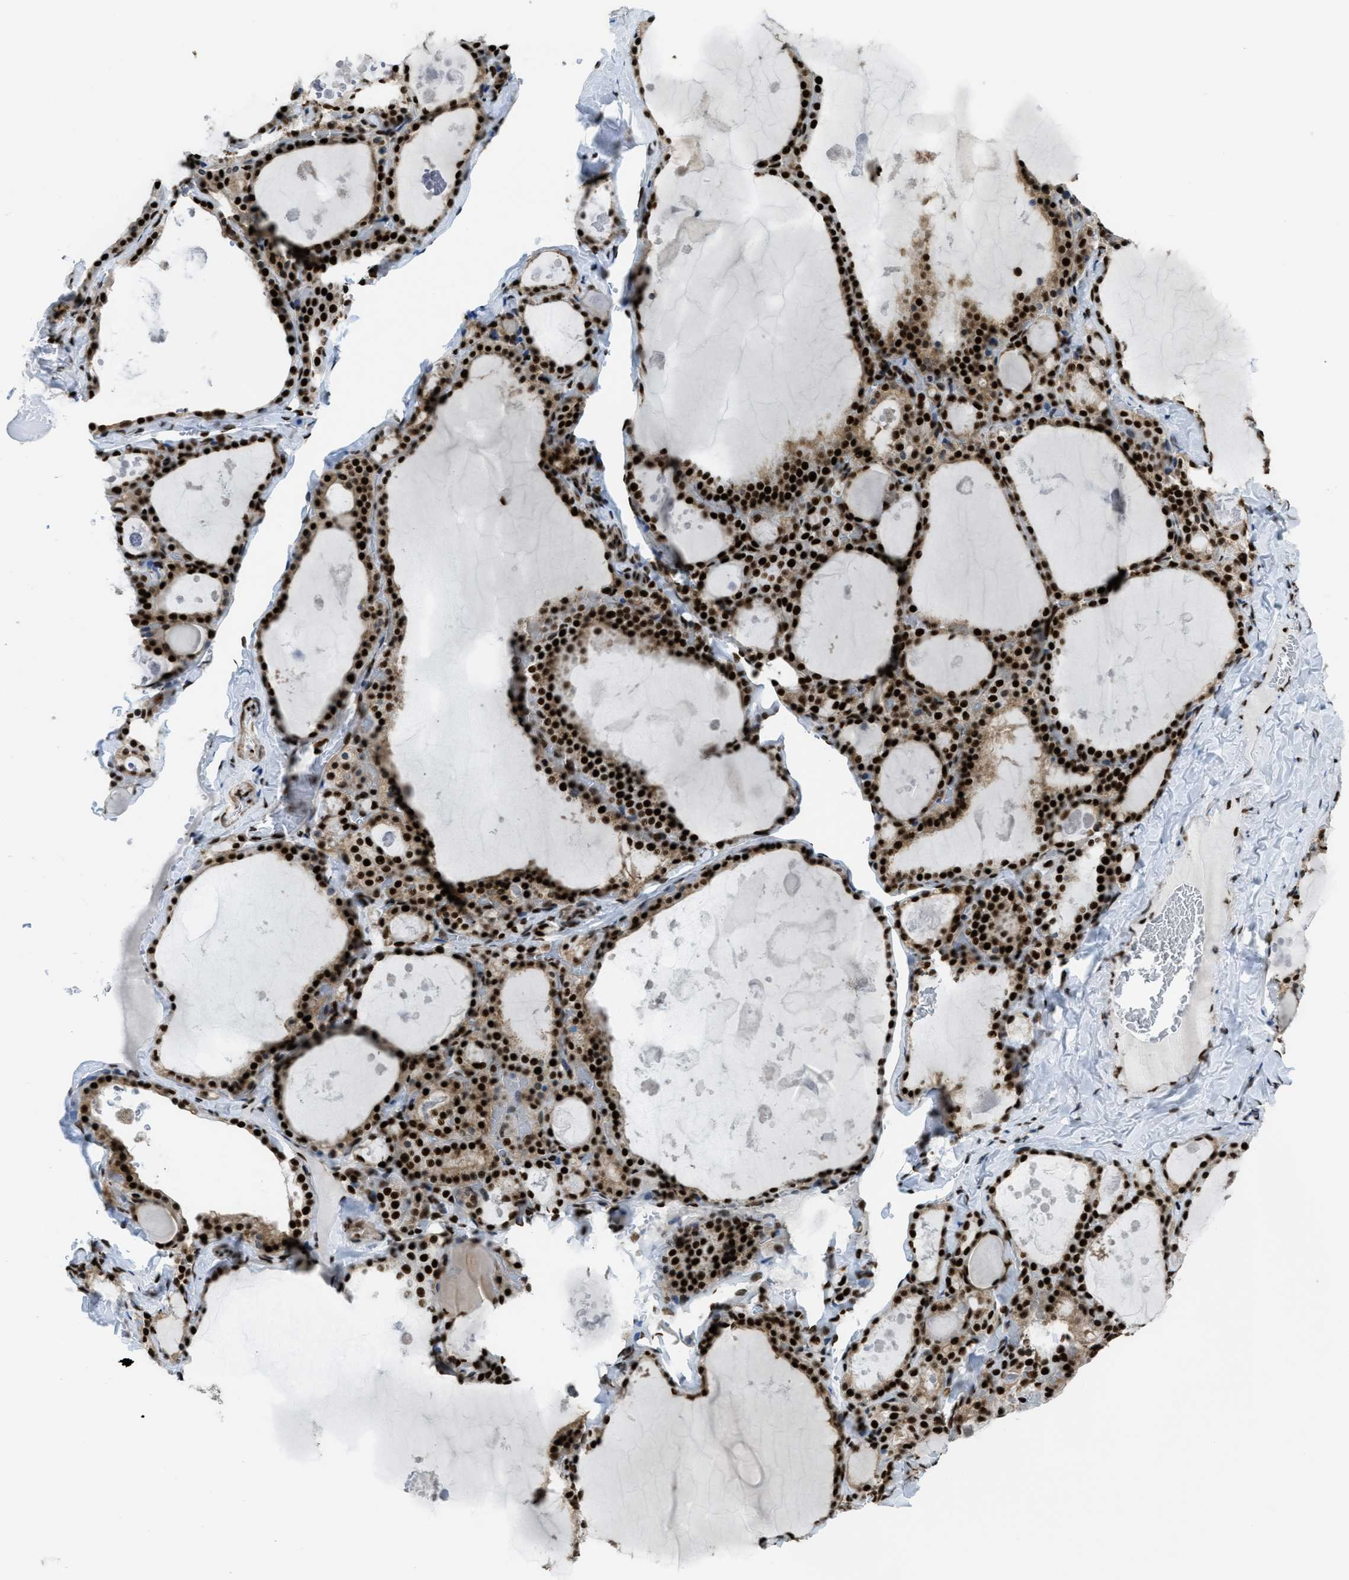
{"staining": {"intensity": "strong", "quantity": ">75%", "location": "nuclear"}, "tissue": "thyroid gland", "cell_type": "Glandular cells", "image_type": "normal", "snomed": [{"axis": "morphology", "description": "Normal tissue, NOS"}, {"axis": "topography", "description": "Thyroid gland"}], "caption": "IHC staining of benign thyroid gland, which shows high levels of strong nuclear expression in approximately >75% of glandular cells indicating strong nuclear protein expression. The staining was performed using DAB (brown) for protein detection and nuclei were counterstained in hematoxylin (blue).", "gene": "ZNF207", "patient": {"sex": "male", "age": 56}}